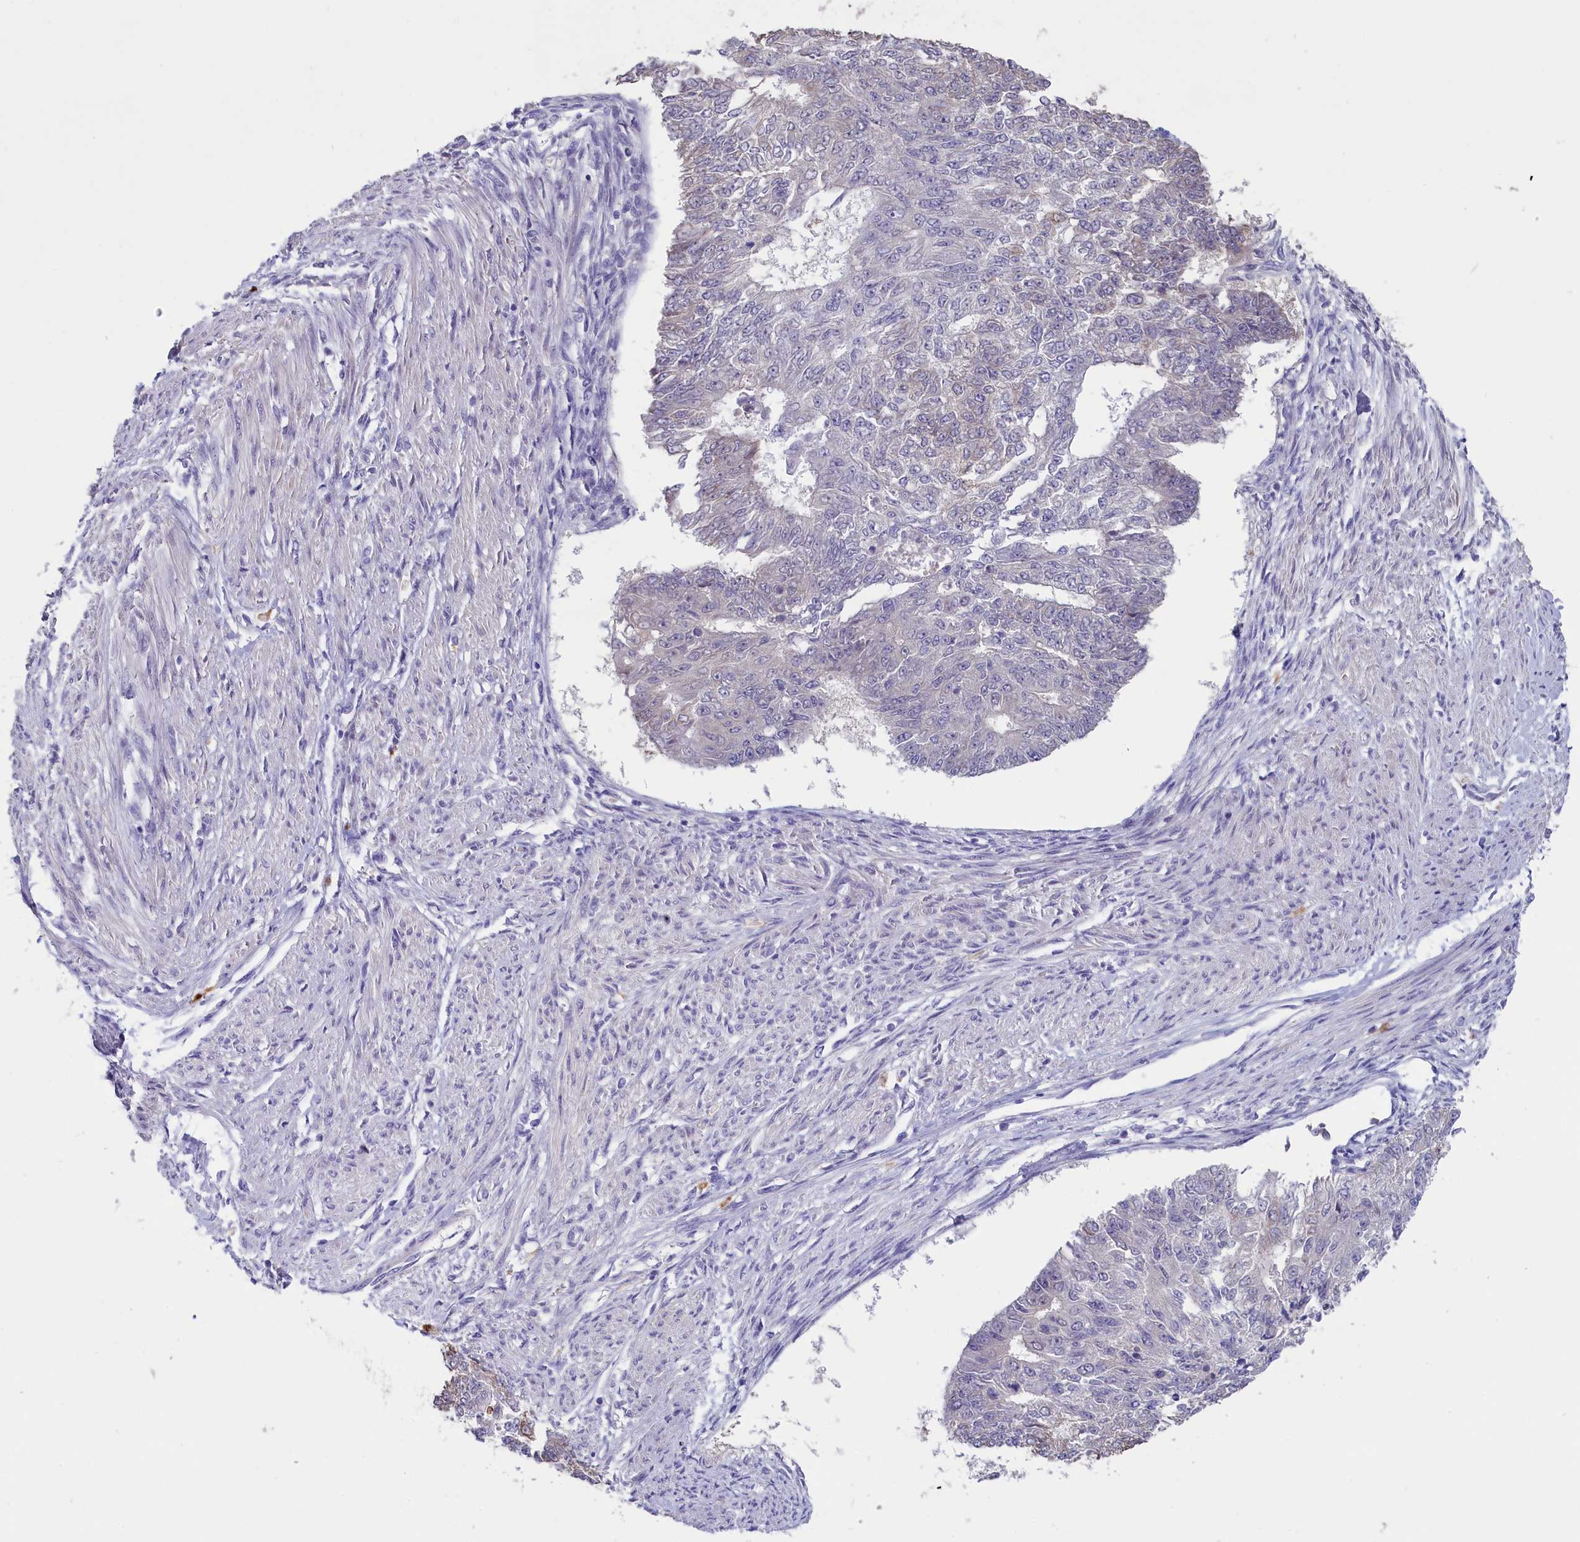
{"staining": {"intensity": "negative", "quantity": "none", "location": "none"}, "tissue": "endometrial cancer", "cell_type": "Tumor cells", "image_type": "cancer", "snomed": [{"axis": "morphology", "description": "Adenocarcinoma, NOS"}, {"axis": "topography", "description": "Endometrium"}], "caption": "Image shows no significant protein positivity in tumor cells of endometrial cancer (adenocarcinoma).", "gene": "ENPP6", "patient": {"sex": "female", "age": 32}}